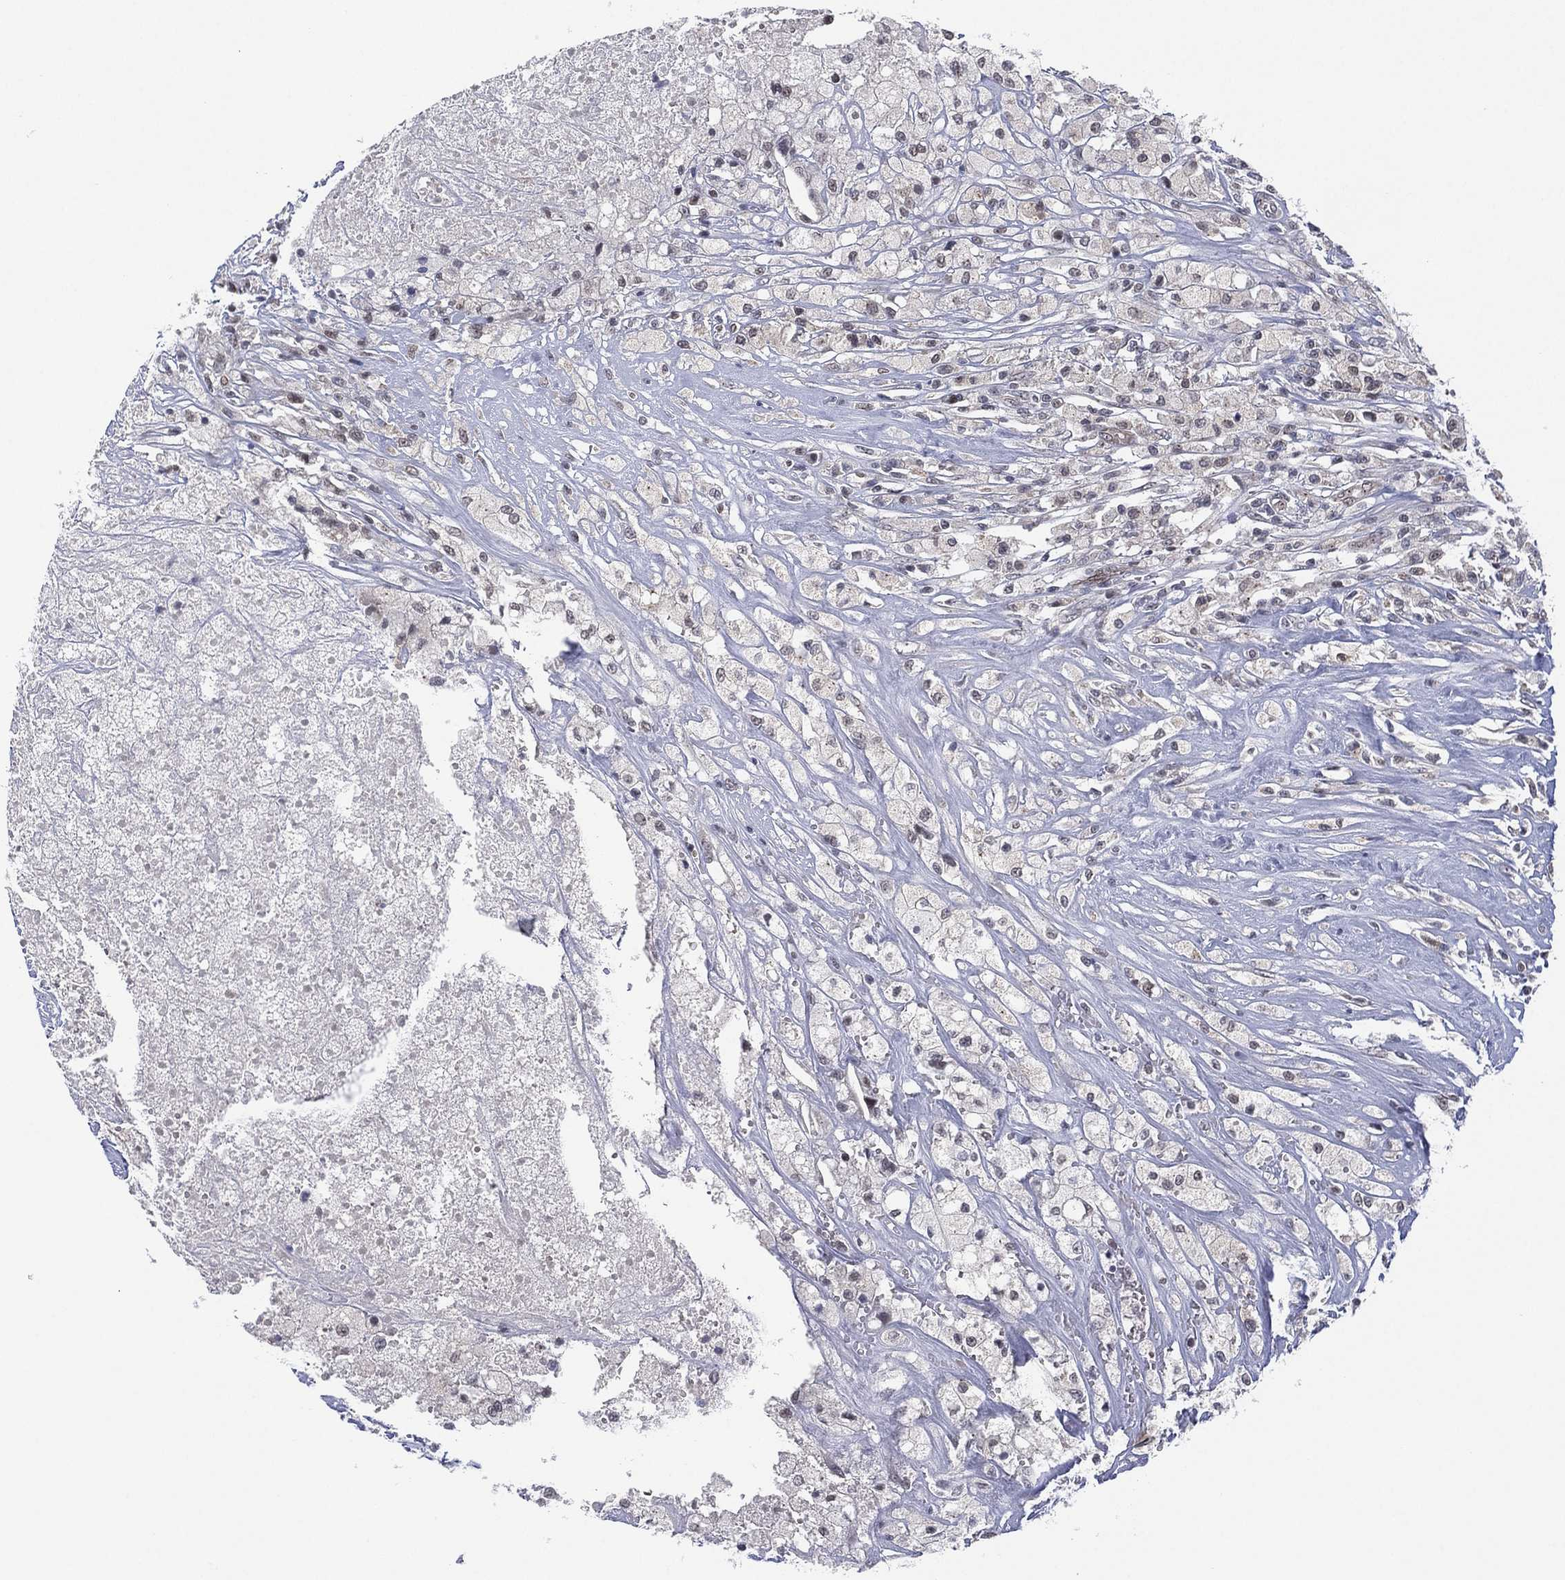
{"staining": {"intensity": "negative", "quantity": "none", "location": "none"}, "tissue": "testis cancer", "cell_type": "Tumor cells", "image_type": "cancer", "snomed": [{"axis": "morphology", "description": "Necrosis, NOS"}, {"axis": "morphology", "description": "Carcinoma, Embryonal, NOS"}, {"axis": "topography", "description": "Testis"}], "caption": "Human testis embryonal carcinoma stained for a protein using IHC shows no expression in tumor cells.", "gene": "GSE1", "patient": {"sex": "male", "age": 19}}